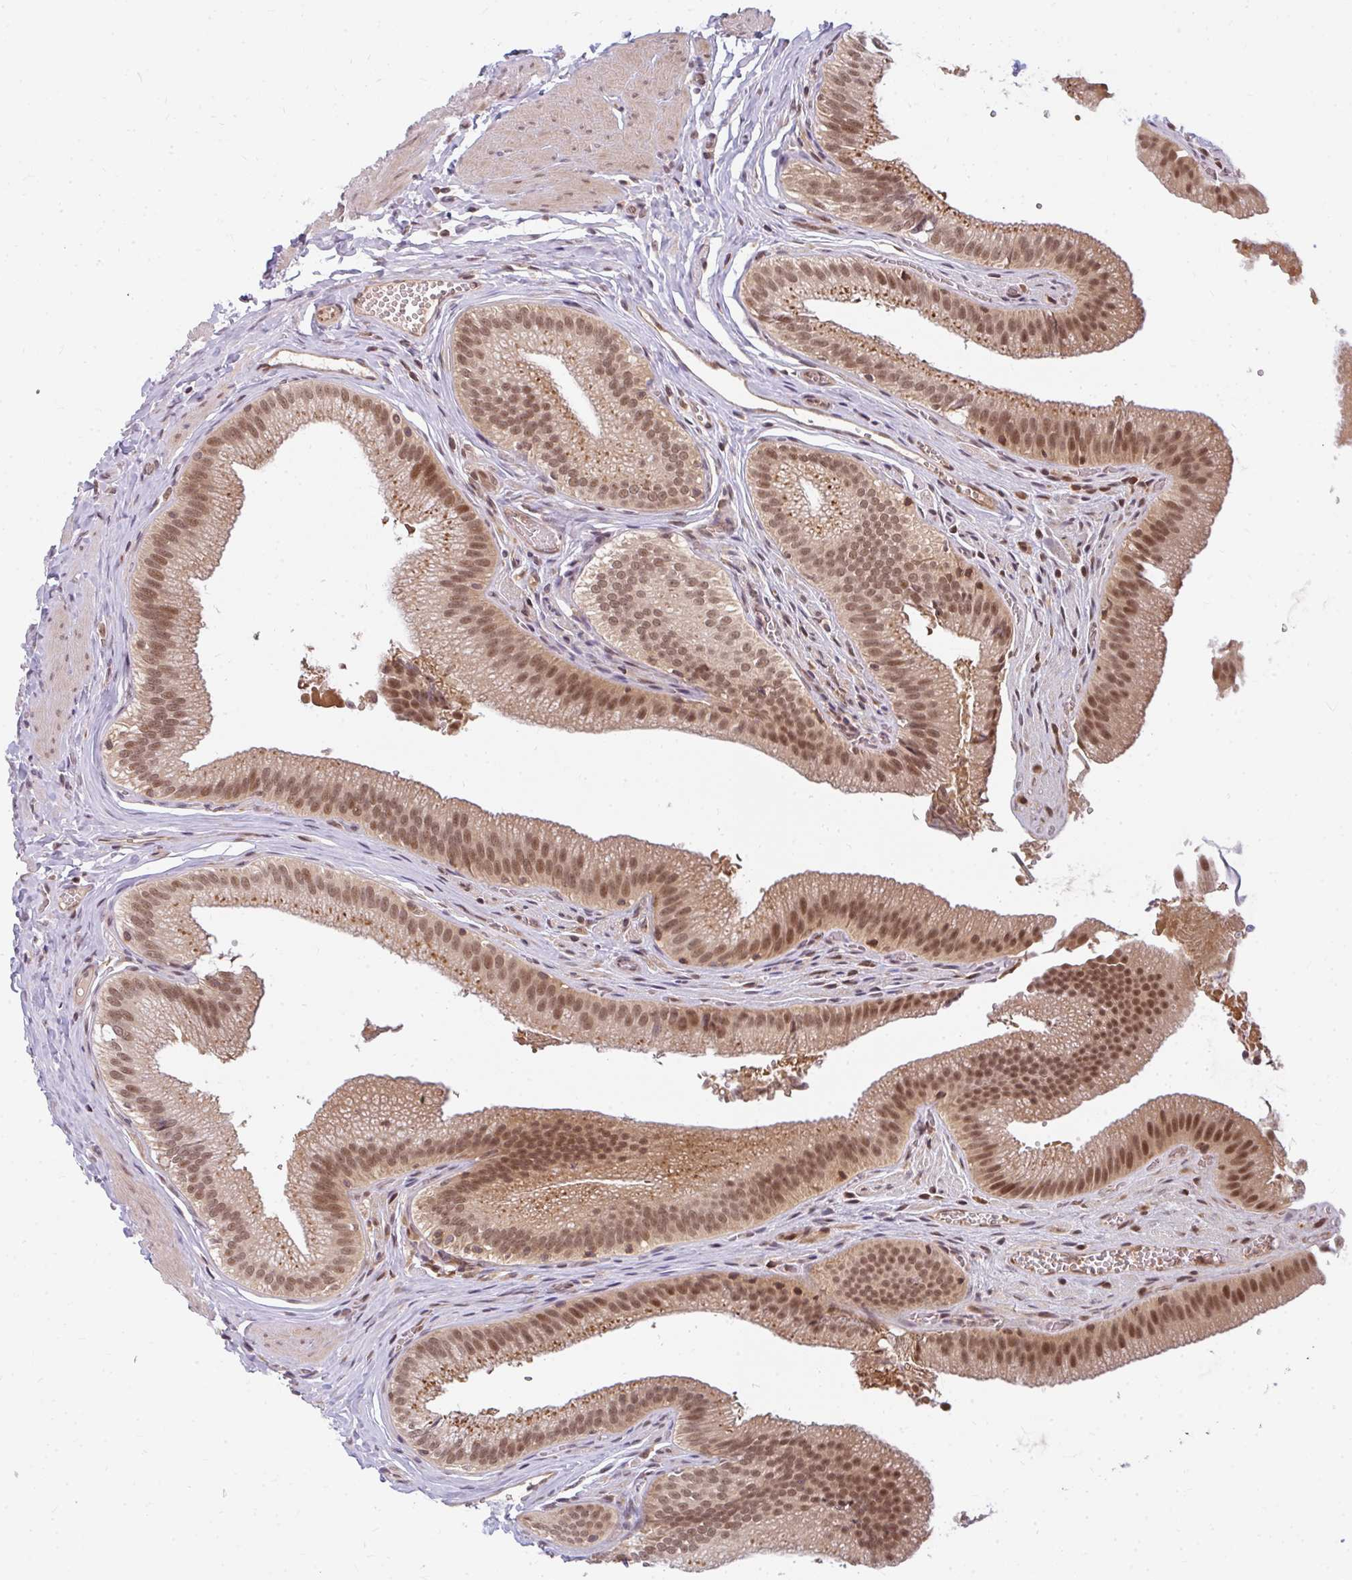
{"staining": {"intensity": "moderate", "quantity": ">75%", "location": "cytoplasmic/membranous,nuclear"}, "tissue": "gallbladder", "cell_type": "Glandular cells", "image_type": "normal", "snomed": [{"axis": "morphology", "description": "Normal tissue, NOS"}, {"axis": "topography", "description": "Gallbladder"}, {"axis": "topography", "description": "Peripheral nerve tissue"}], "caption": "Glandular cells reveal medium levels of moderate cytoplasmic/membranous,nuclear staining in about >75% of cells in benign human gallbladder.", "gene": "GTF3C6", "patient": {"sex": "male", "age": 17}}